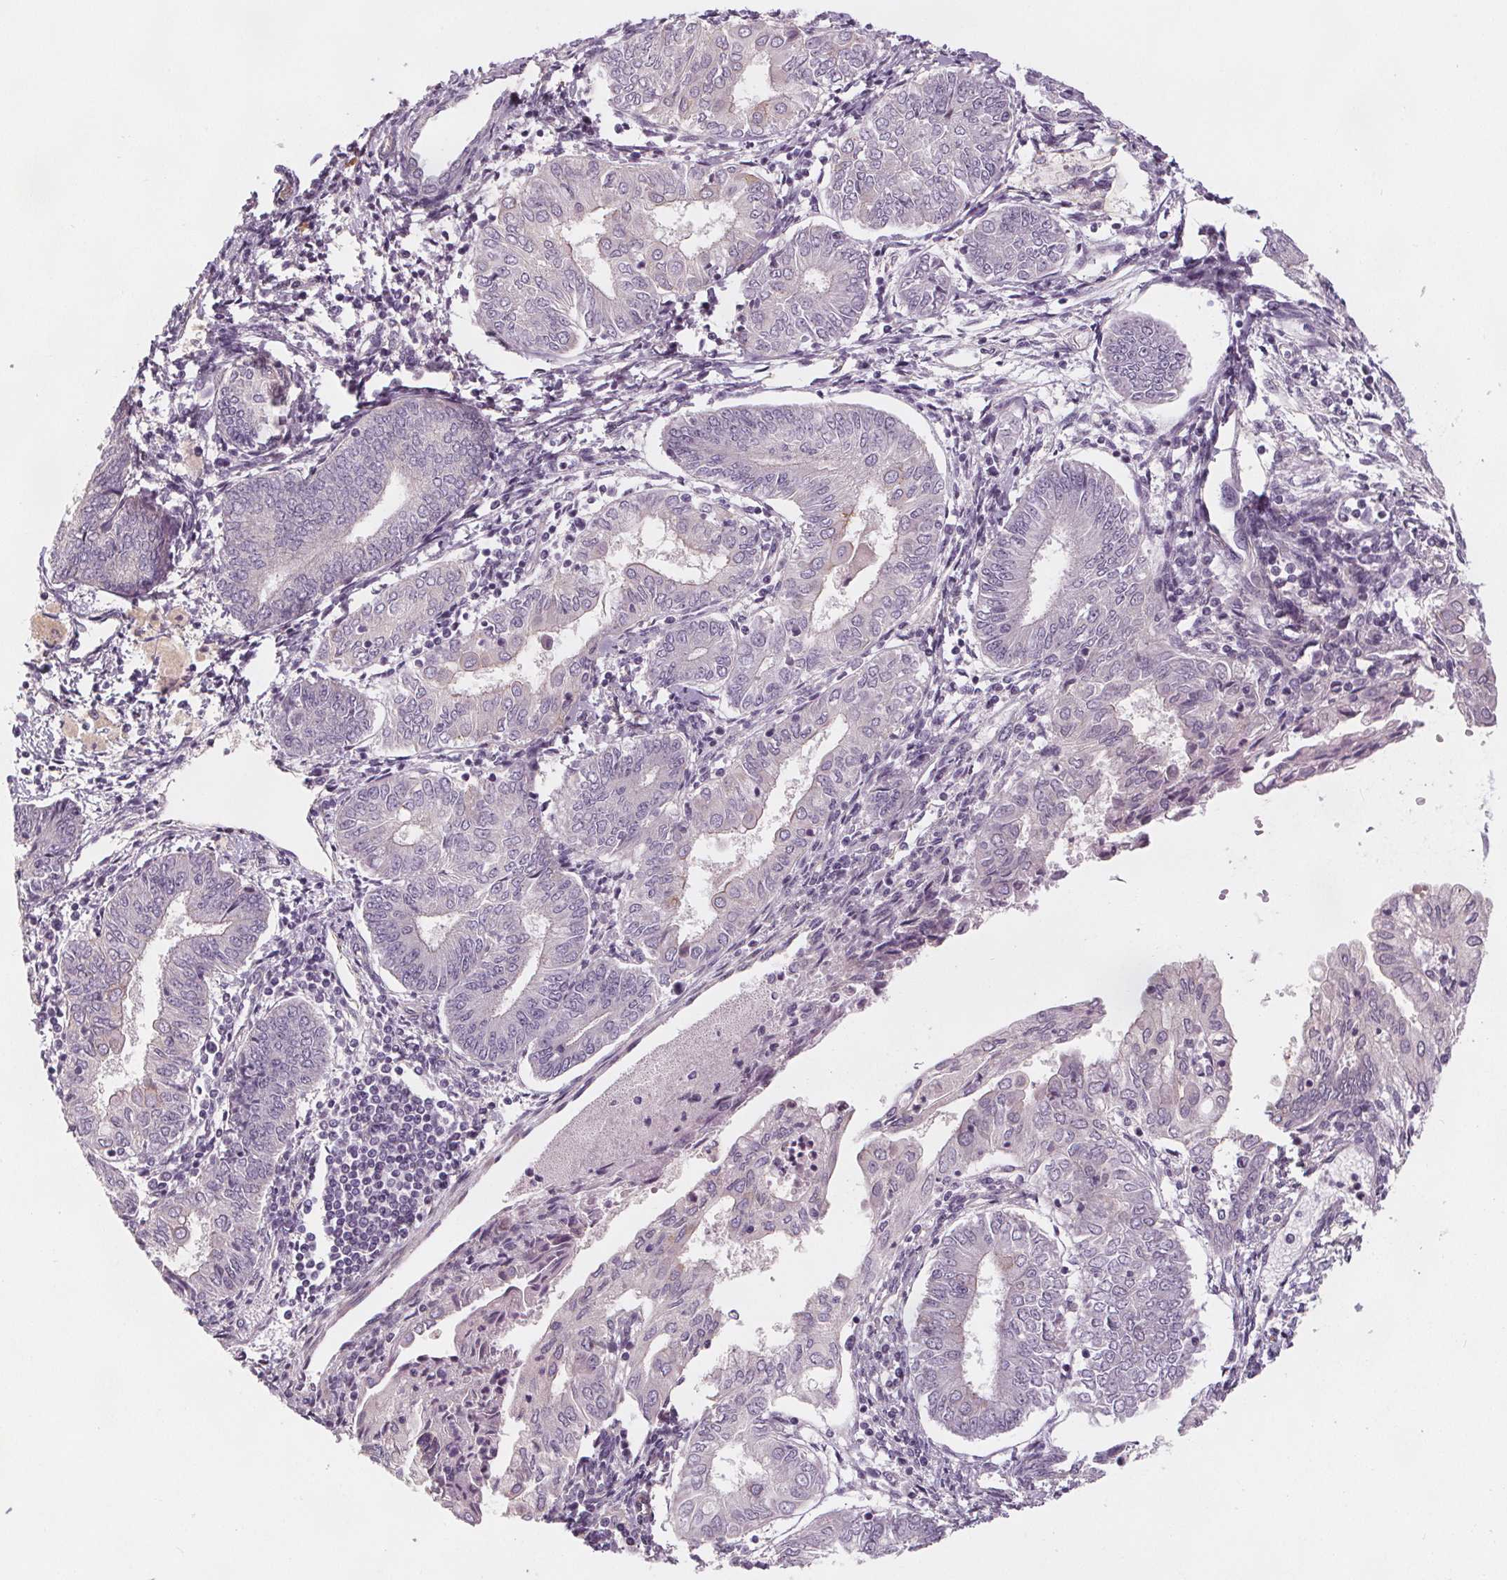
{"staining": {"intensity": "negative", "quantity": "none", "location": "none"}, "tissue": "endometrial cancer", "cell_type": "Tumor cells", "image_type": "cancer", "snomed": [{"axis": "morphology", "description": "Adenocarcinoma, NOS"}, {"axis": "topography", "description": "Endometrium"}], "caption": "High power microscopy histopathology image of an IHC photomicrograph of endometrial adenocarcinoma, revealing no significant staining in tumor cells.", "gene": "VNN1", "patient": {"sex": "female", "age": 68}}